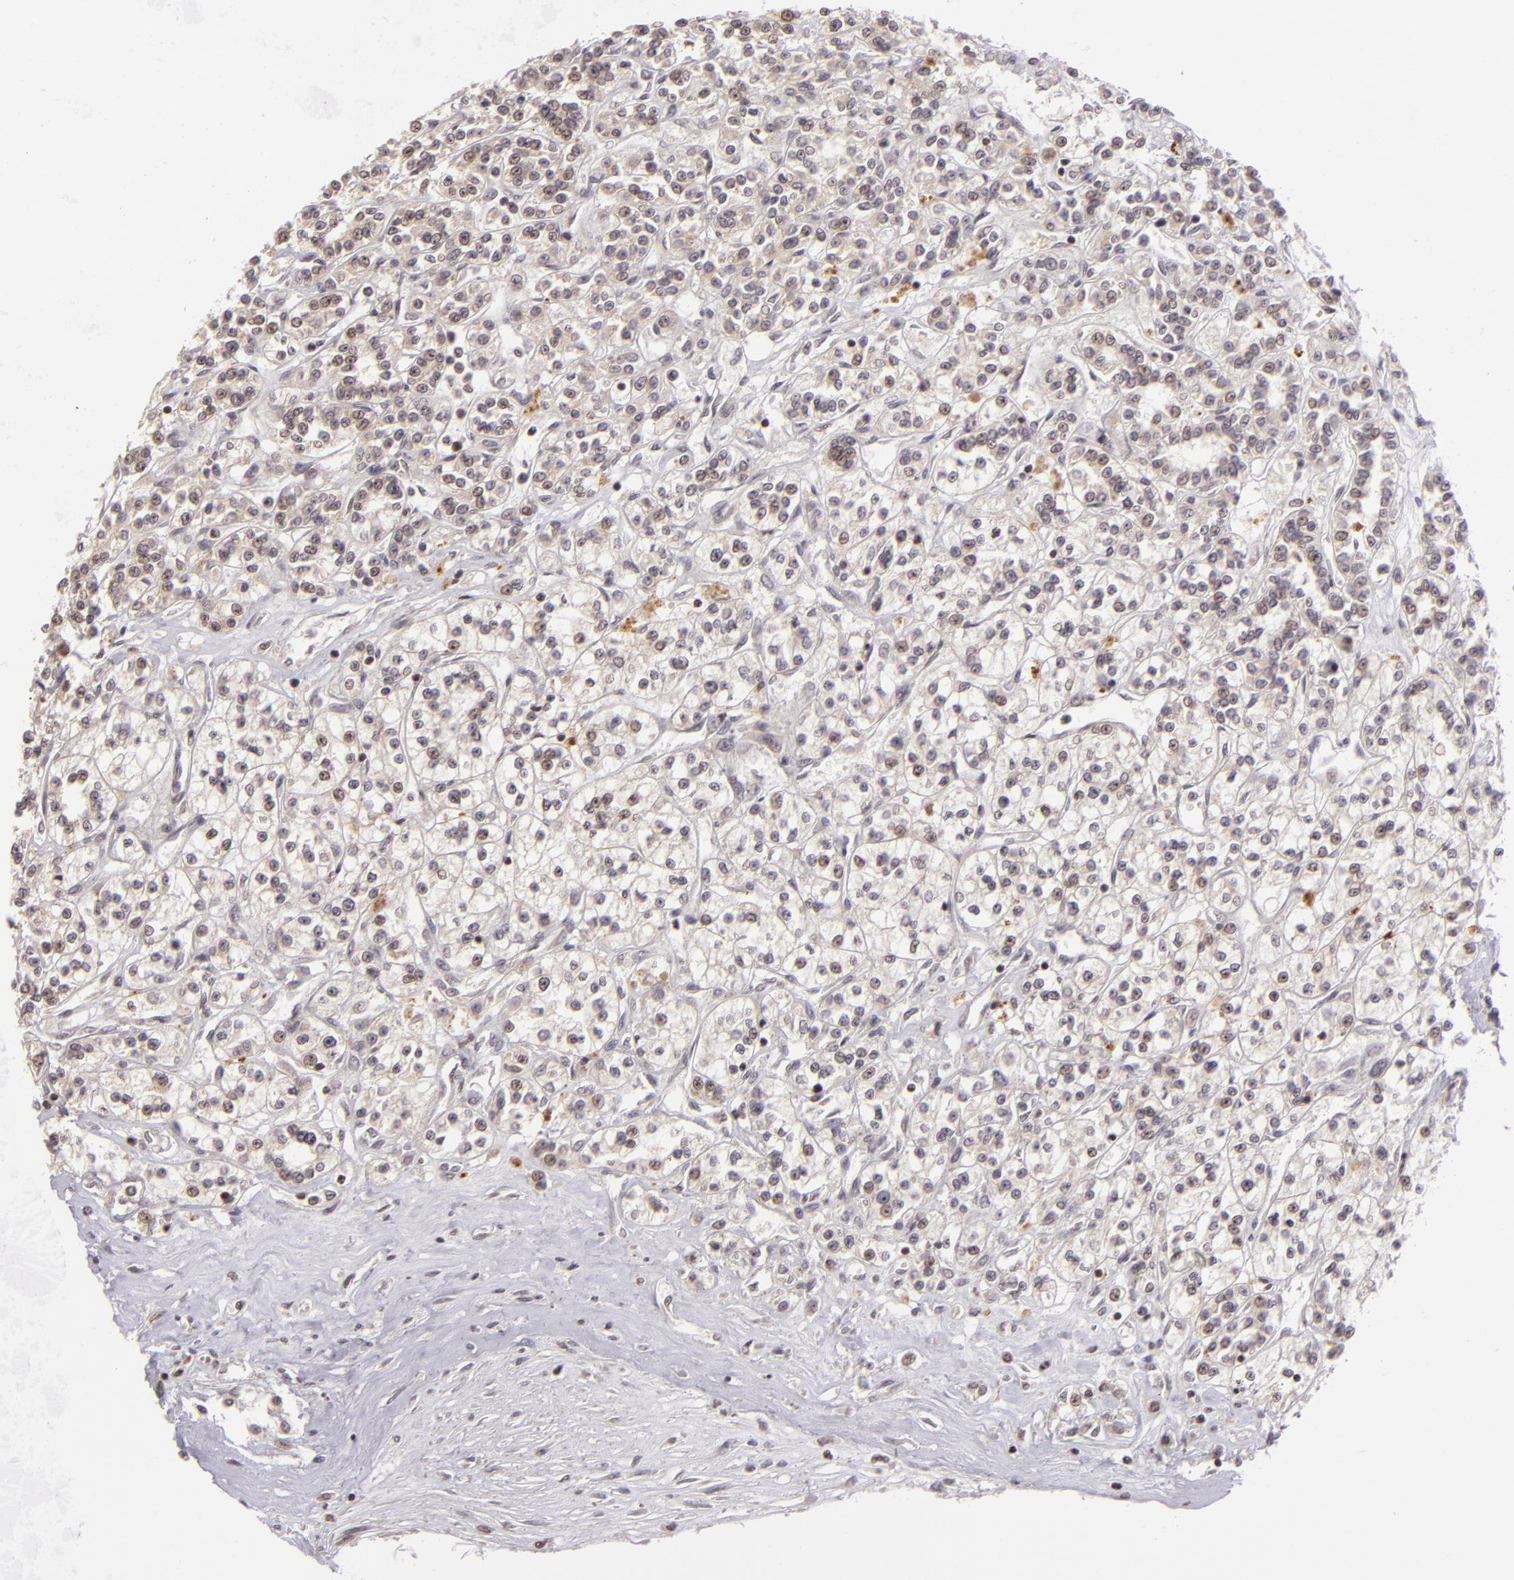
{"staining": {"intensity": "weak", "quantity": "<25%", "location": "nuclear"}, "tissue": "renal cancer", "cell_type": "Tumor cells", "image_type": "cancer", "snomed": [{"axis": "morphology", "description": "Adenocarcinoma, NOS"}, {"axis": "topography", "description": "Kidney"}], "caption": "Immunohistochemistry (IHC) micrograph of neoplastic tissue: renal cancer (adenocarcinoma) stained with DAB (3,3'-diaminobenzidine) displays no significant protein staining in tumor cells.", "gene": "AKAP6", "patient": {"sex": "female", "age": 76}}